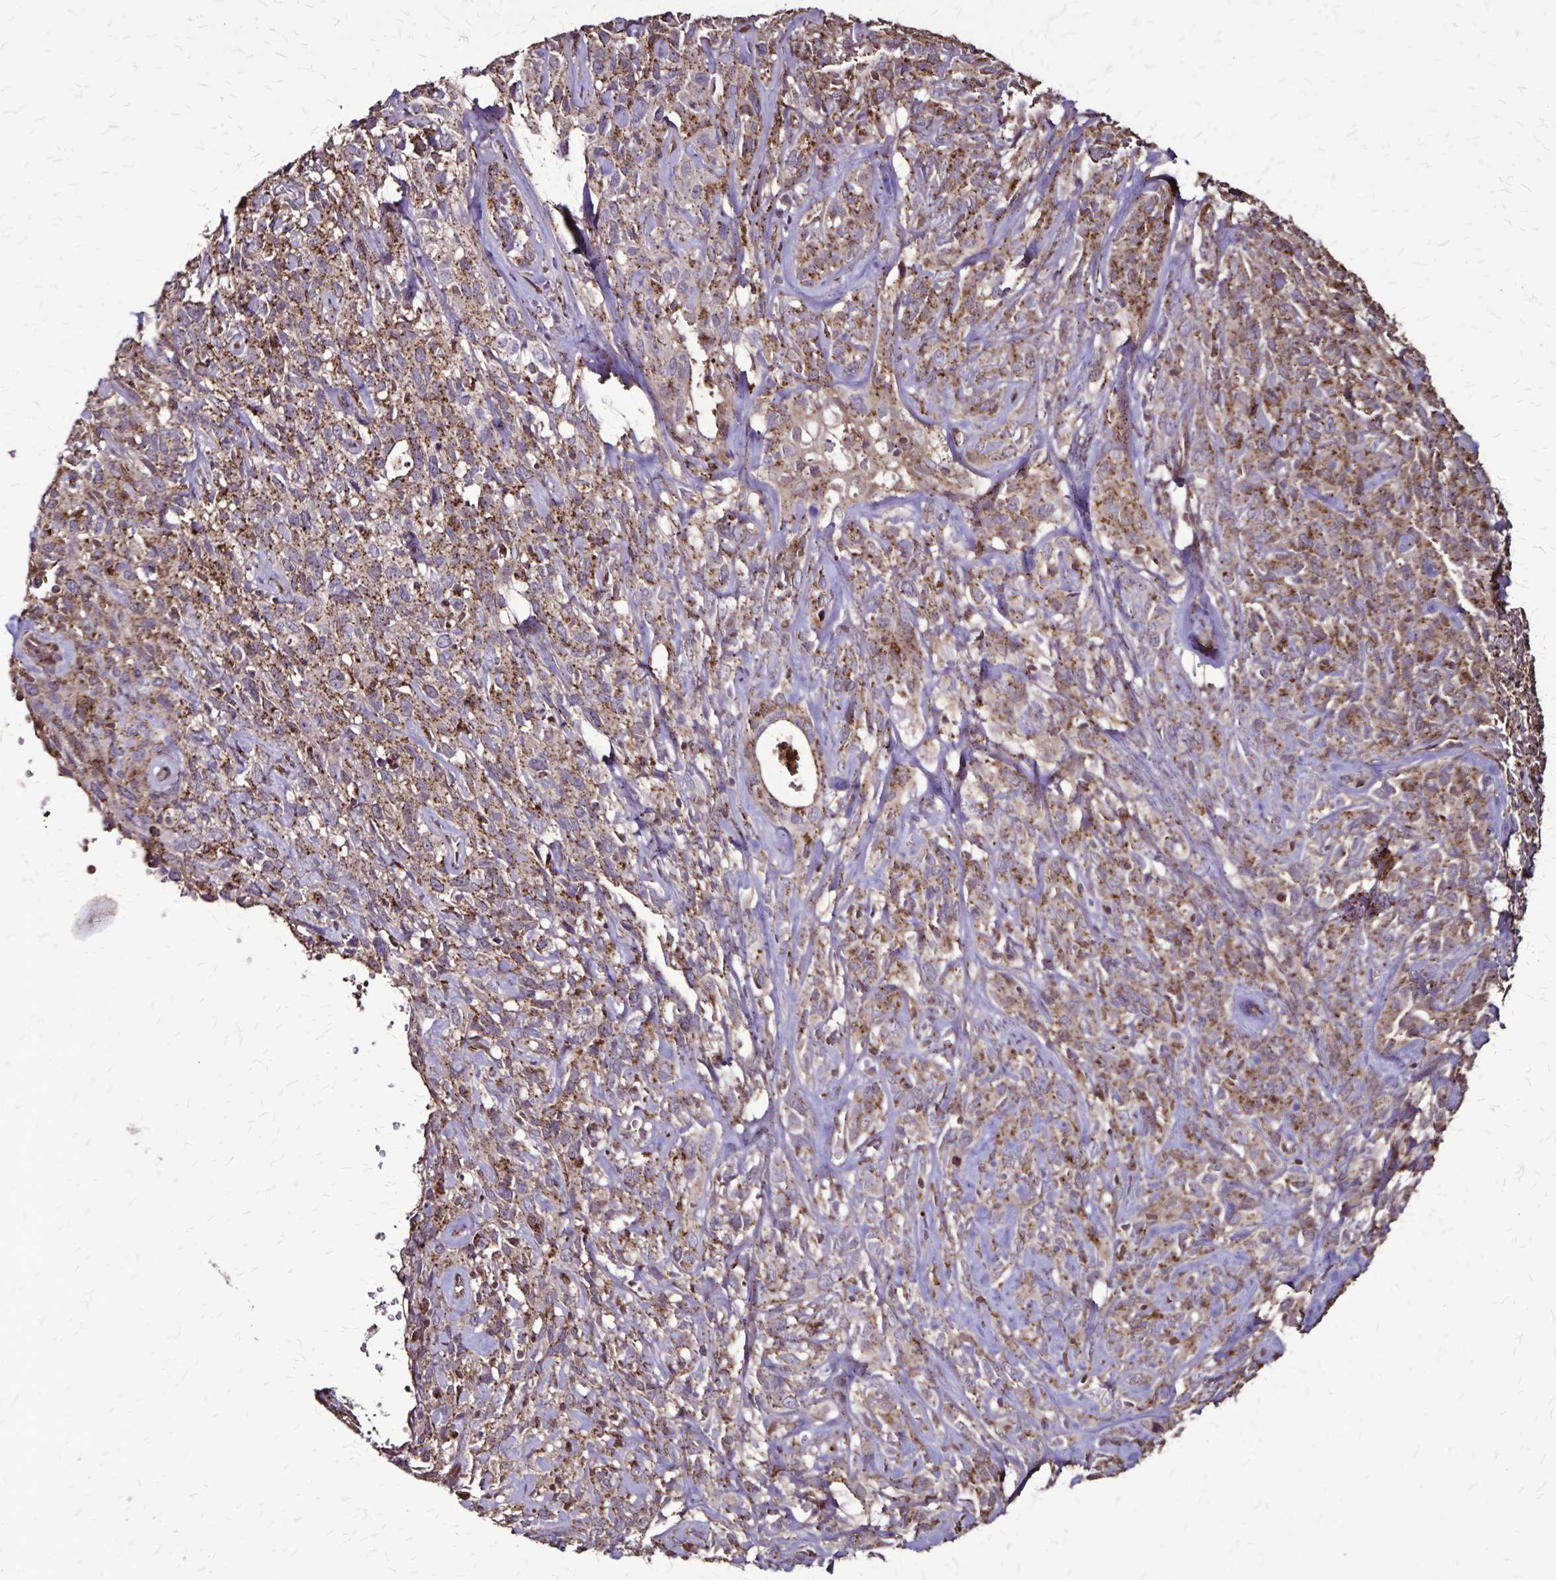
{"staining": {"intensity": "moderate", "quantity": ">75%", "location": "cytoplasmic/membranous"}, "tissue": "cervical cancer", "cell_type": "Tumor cells", "image_type": "cancer", "snomed": [{"axis": "morphology", "description": "Normal tissue, NOS"}, {"axis": "morphology", "description": "Squamous cell carcinoma, NOS"}, {"axis": "topography", "description": "Cervix"}], "caption": "This micrograph reveals squamous cell carcinoma (cervical) stained with immunohistochemistry (IHC) to label a protein in brown. The cytoplasmic/membranous of tumor cells show moderate positivity for the protein. Nuclei are counter-stained blue.", "gene": "CHMP1B", "patient": {"sex": "female", "age": 51}}